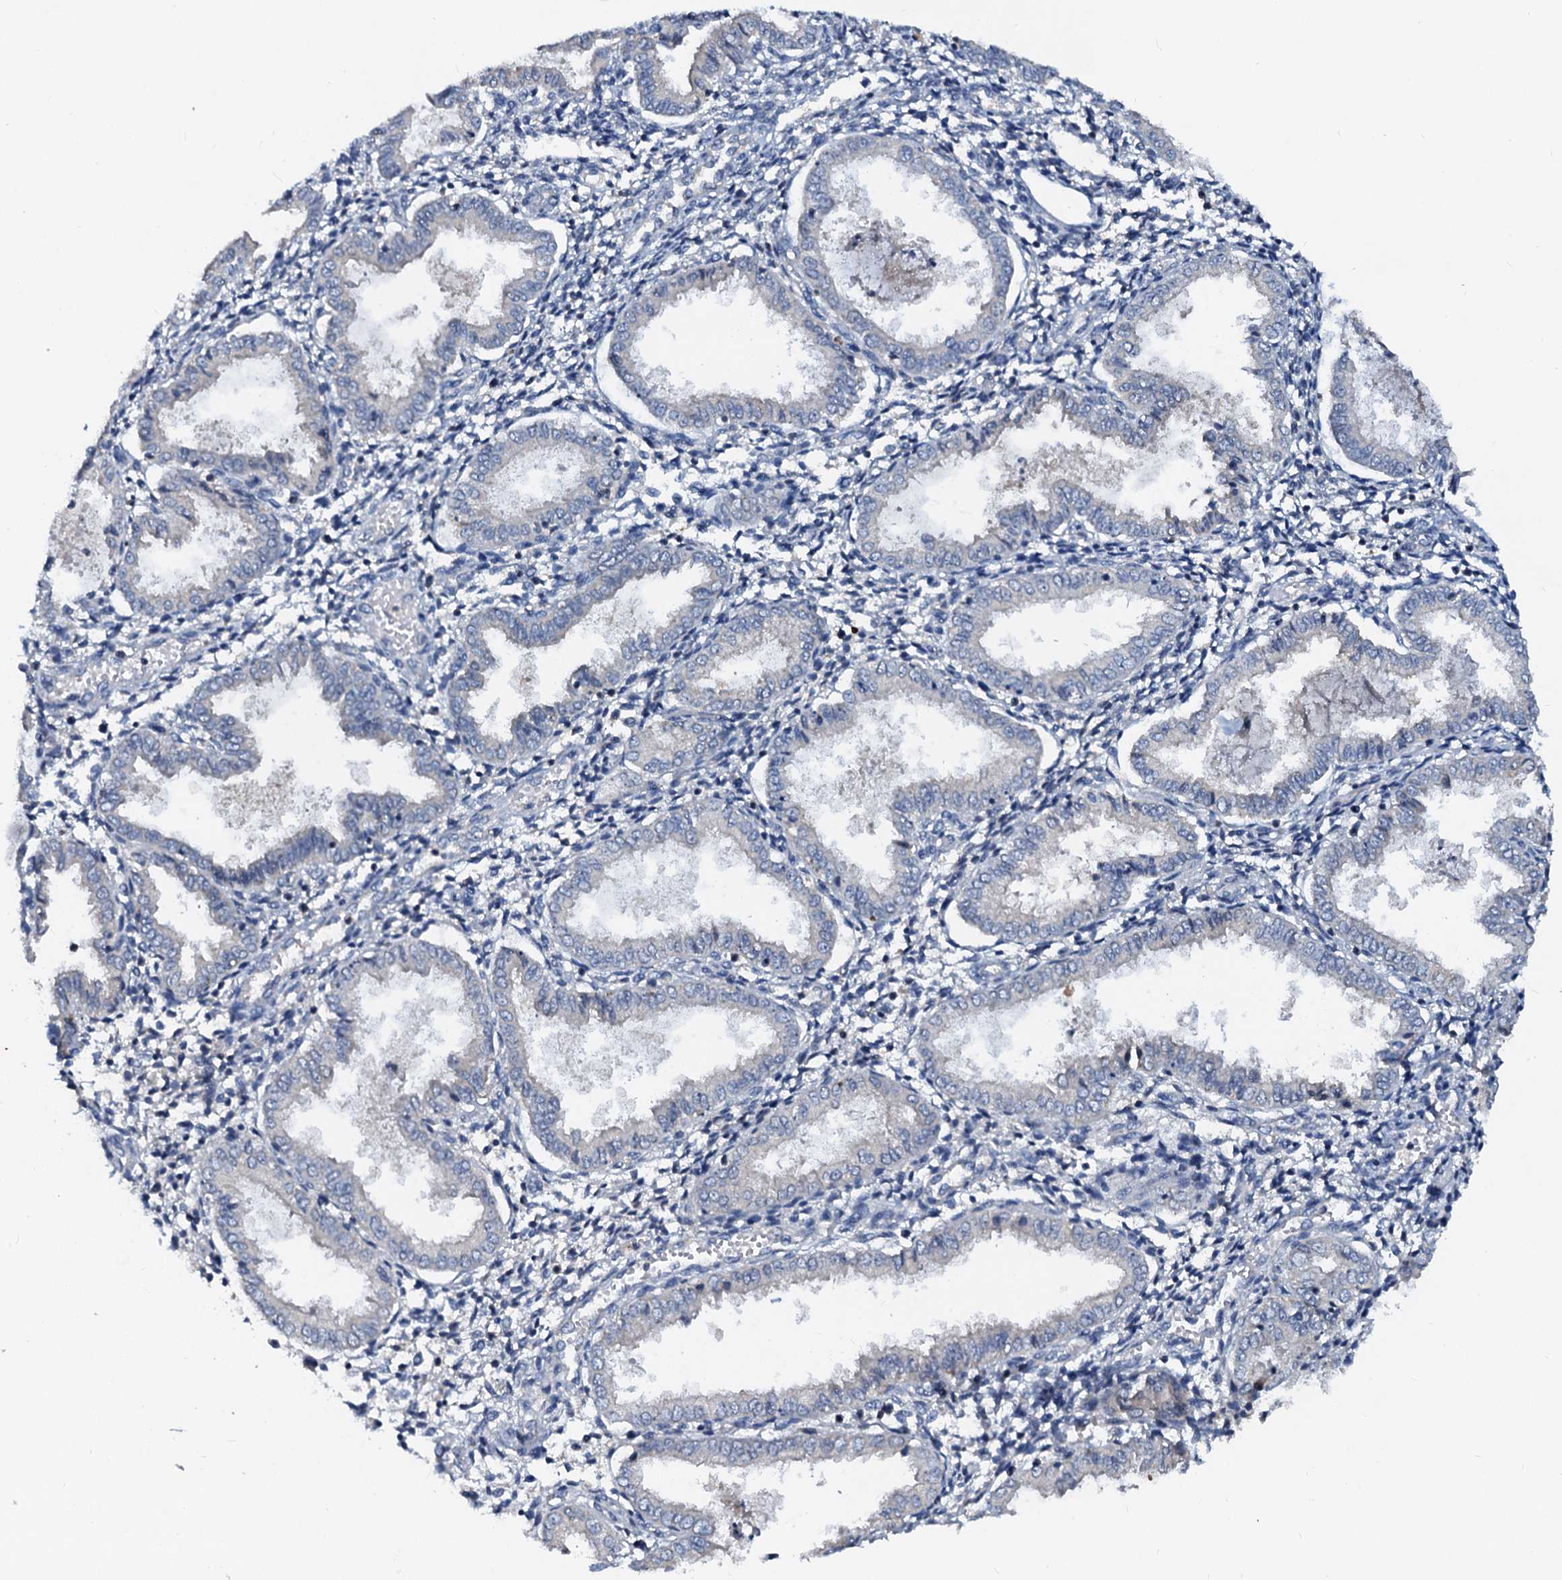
{"staining": {"intensity": "negative", "quantity": "none", "location": "none"}, "tissue": "endometrium", "cell_type": "Cells in endometrial stroma", "image_type": "normal", "snomed": [{"axis": "morphology", "description": "Normal tissue, NOS"}, {"axis": "topography", "description": "Endometrium"}], "caption": "DAB immunohistochemical staining of benign human endometrium shows no significant expression in cells in endometrial stroma.", "gene": "PTGES3", "patient": {"sex": "female", "age": 33}}